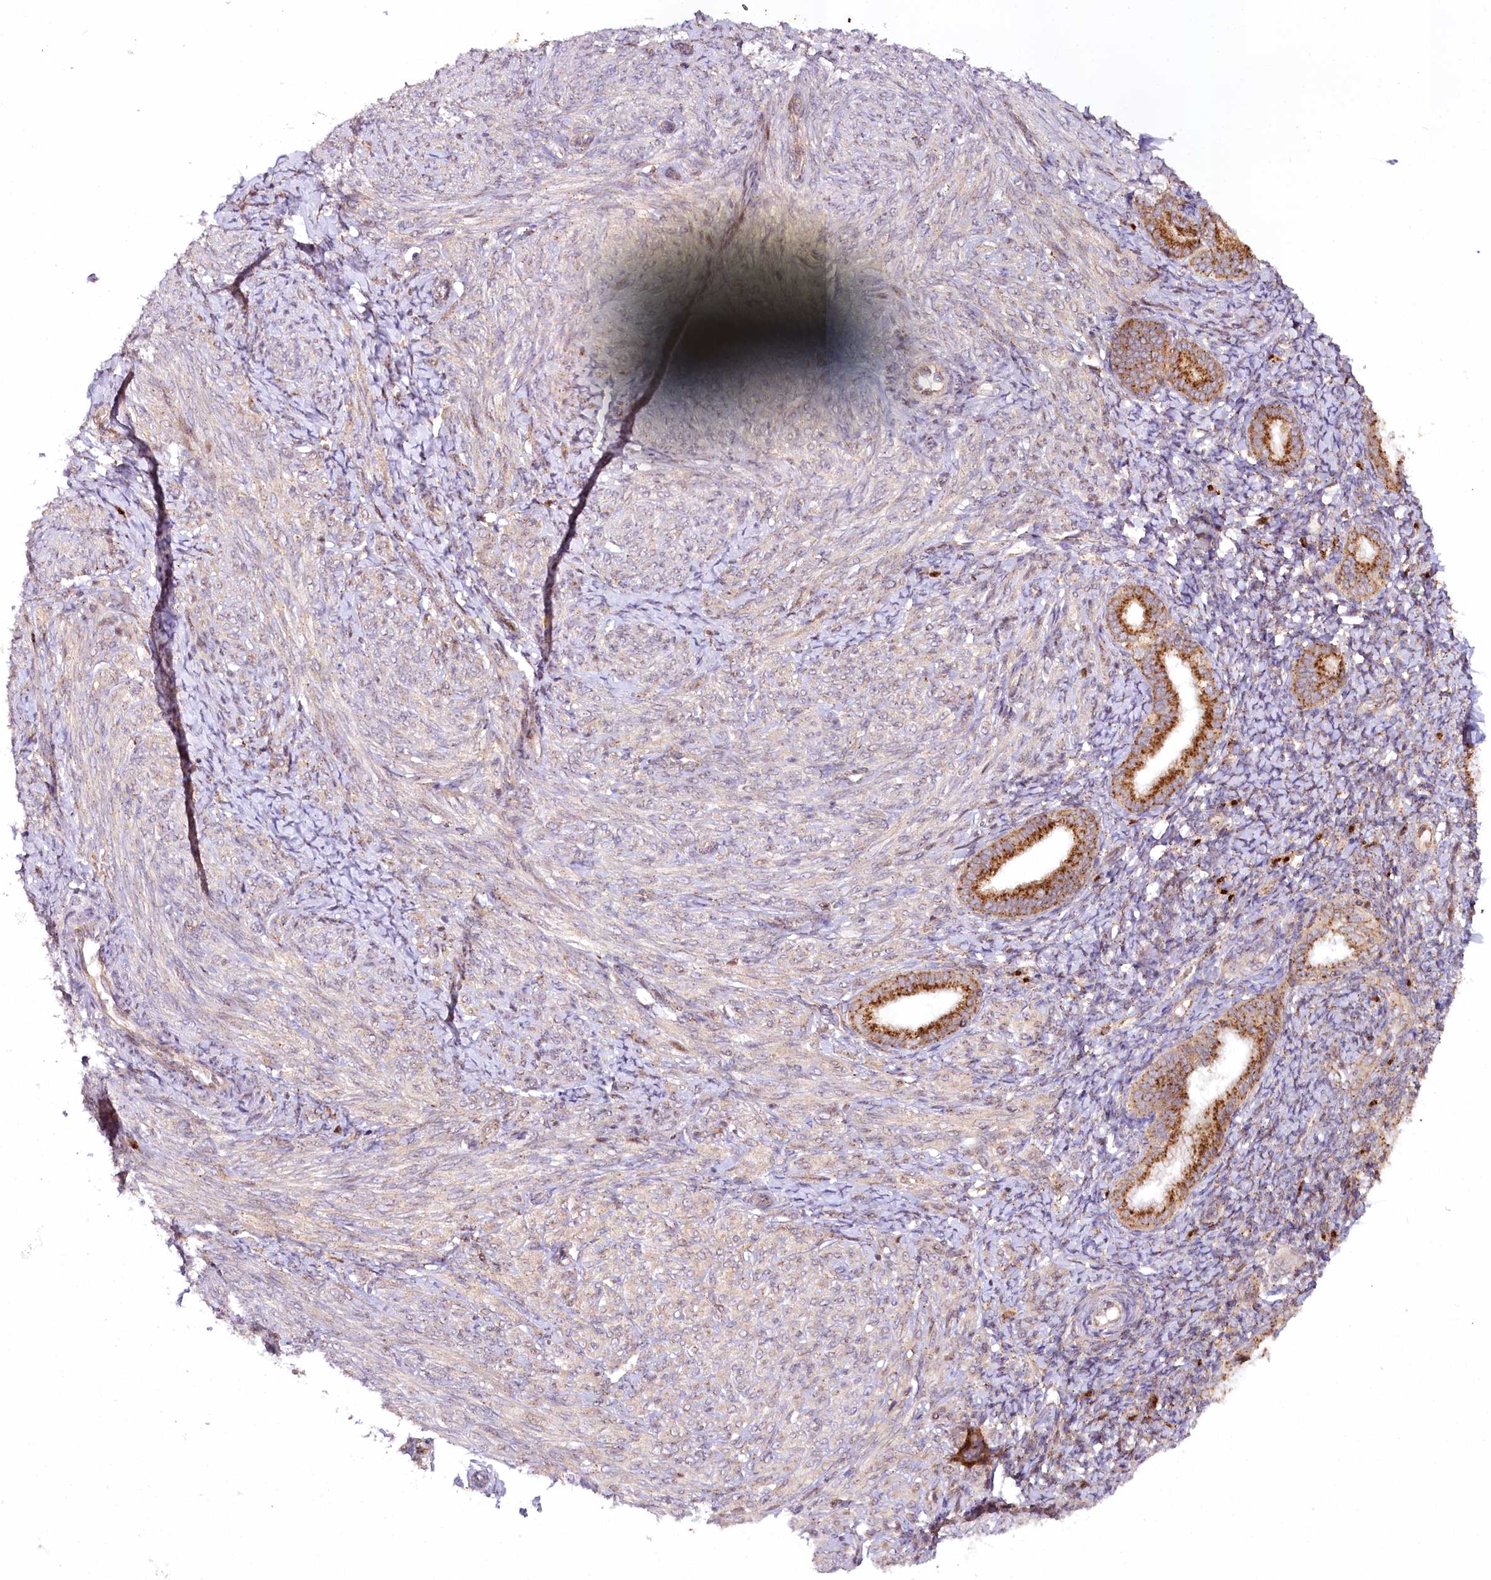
{"staining": {"intensity": "moderate", "quantity": "25%-75%", "location": "cytoplasmic/membranous"}, "tissue": "endometrium", "cell_type": "Cells in endometrial stroma", "image_type": "normal", "snomed": [{"axis": "morphology", "description": "Normal tissue, NOS"}, {"axis": "topography", "description": "Endometrium"}], "caption": "Protein staining shows moderate cytoplasmic/membranous expression in about 25%-75% of cells in endometrial stroma in unremarkable endometrium. Nuclei are stained in blue.", "gene": "COPG1", "patient": {"sex": "female", "age": 72}}